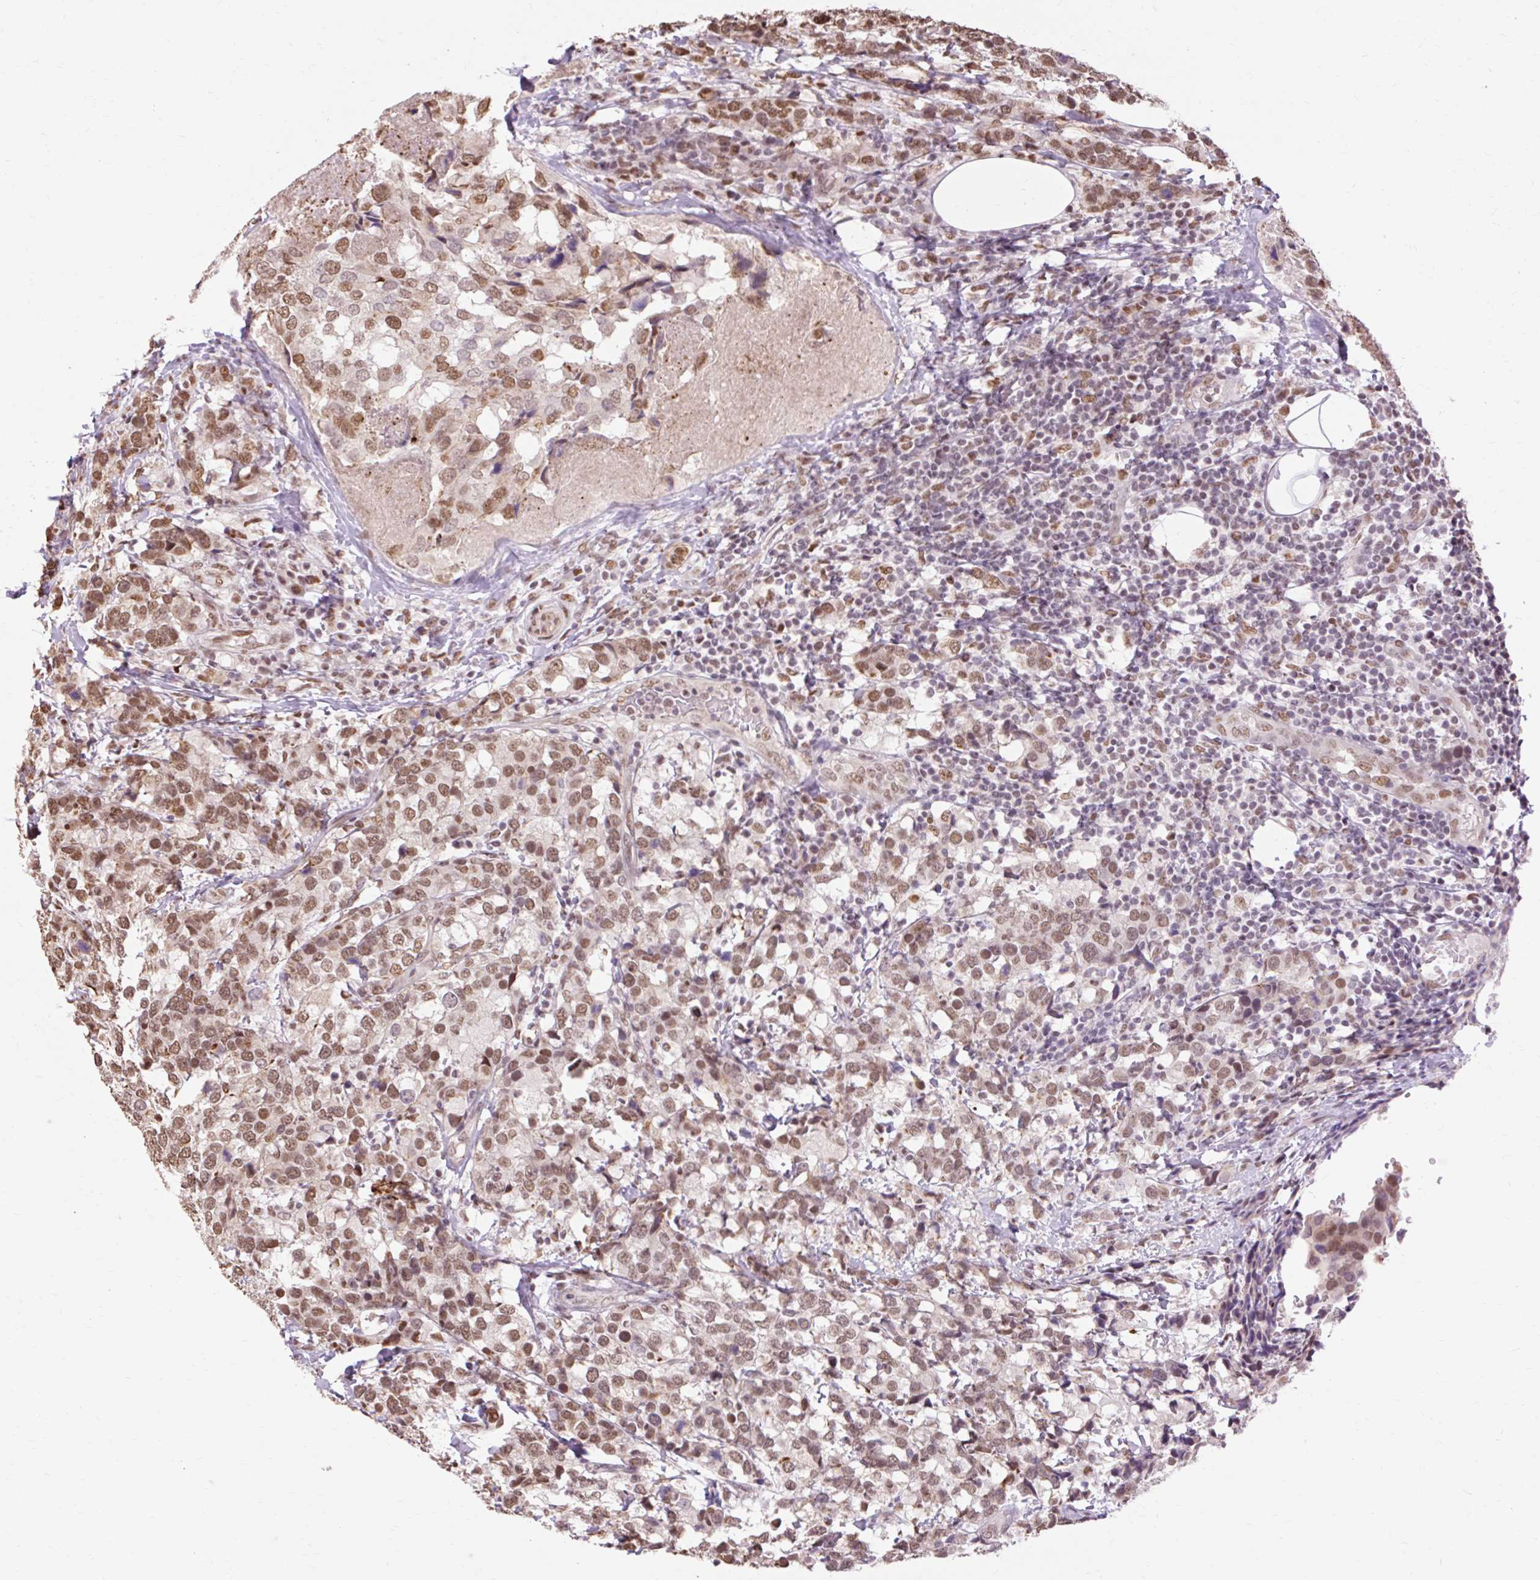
{"staining": {"intensity": "moderate", "quantity": ">75%", "location": "nuclear"}, "tissue": "breast cancer", "cell_type": "Tumor cells", "image_type": "cancer", "snomed": [{"axis": "morphology", "description": "Lobular carcinoma"}, {"axis": "topography", "description": "Breast"}], "caption": "Protein expression analysis of human breast cancer (lobular carcinoma) reveals moderate nuclear positivity in approximately >75% of tumor cells.", "gene": "NPIPB12", "patient": {"sex": "female", "age": 59}}